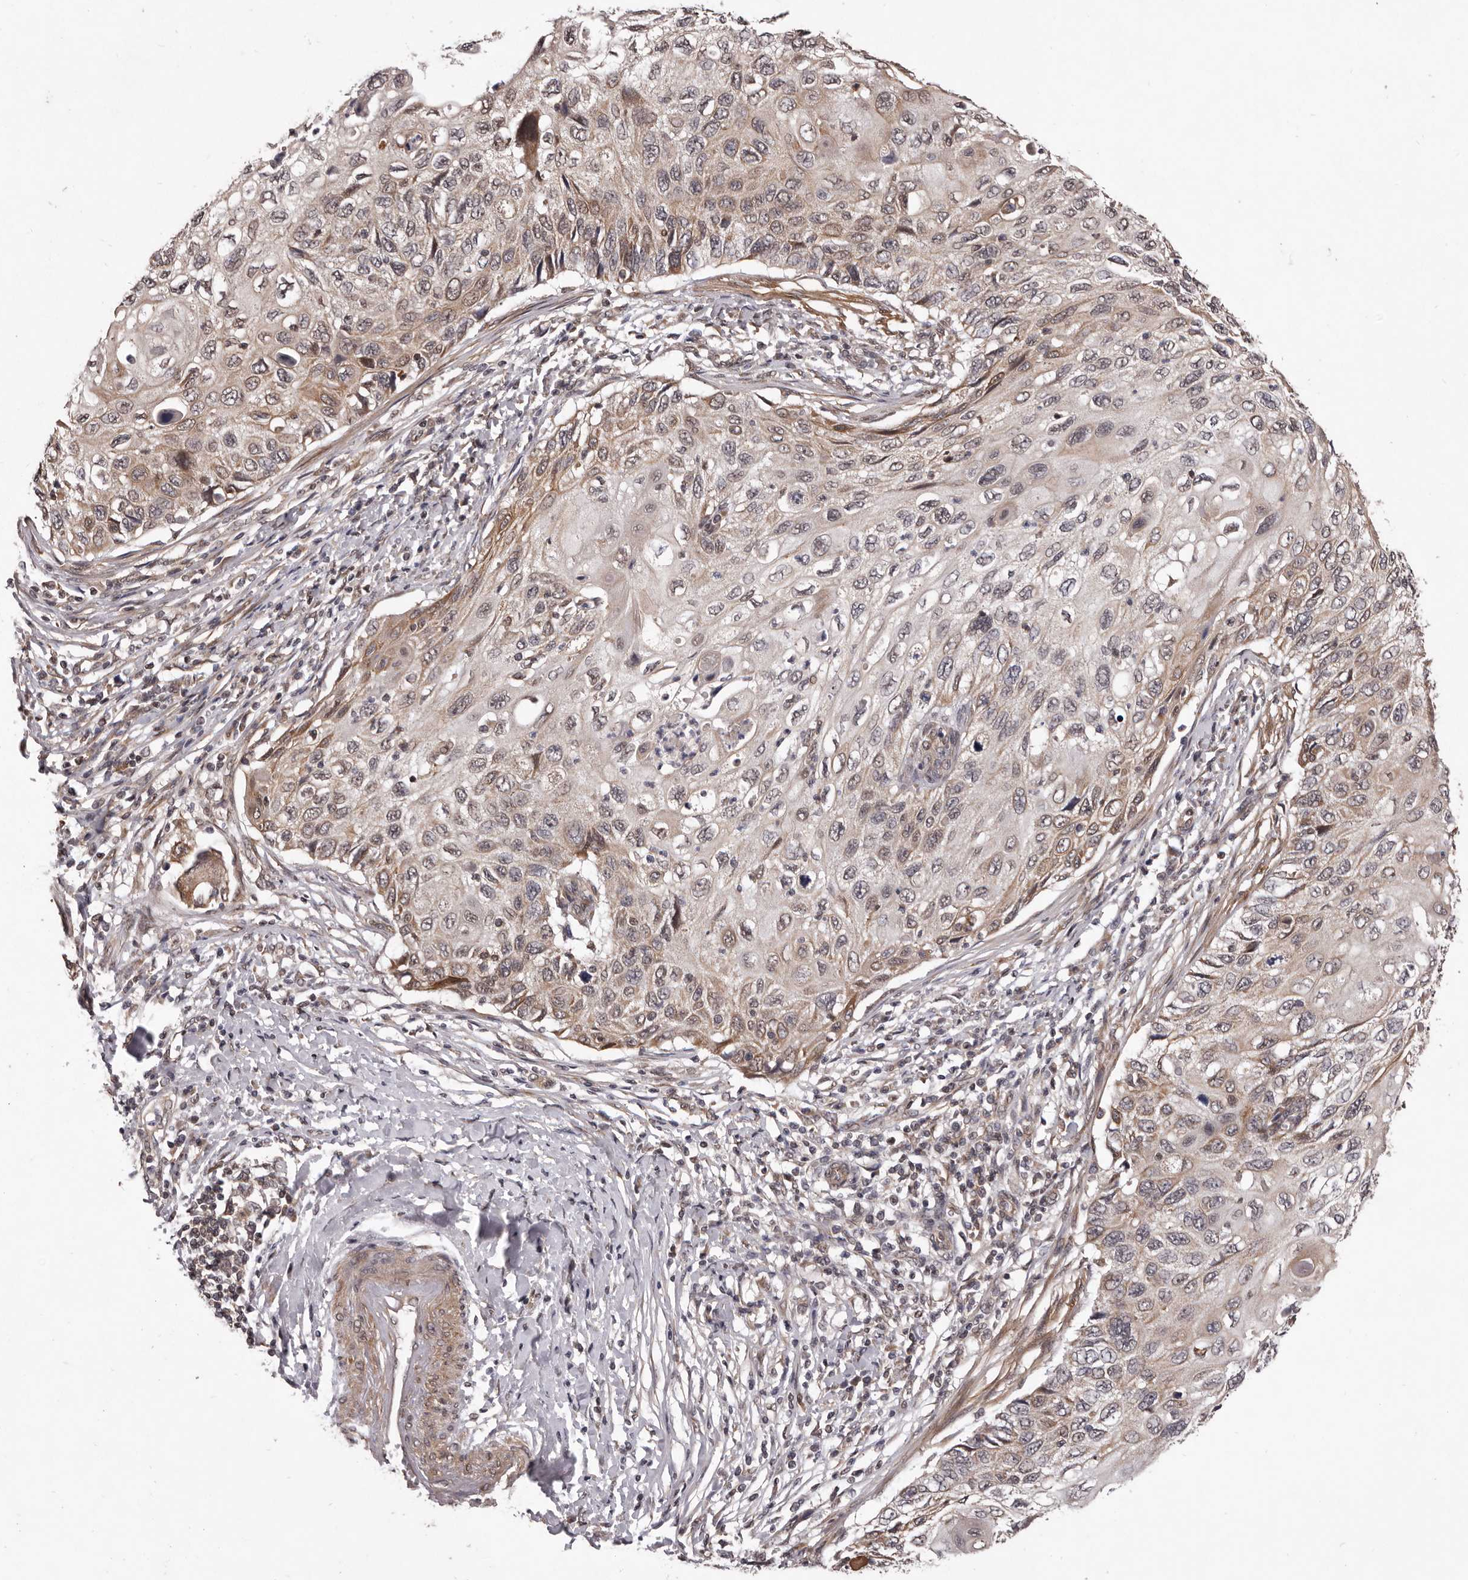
{"staining": {"intensity": "weak", "quantity": "25%-75%", "location": "cytoplasmic/membranous"}, "tissue": "cervical cancer", "cell_type": "Tumor cells", "image_type": "cancer", "snomed": [{"axis": "morphology", "description": "Squamous cell carcinoma, NOS"}, {"axis": "topography", "description": "Cervix"}], "caption": "Cervical cancer (squamous cell carcinoma) tissue exhibits weak cytoplasmic/membranous staining in approximately 25%-75% of tumor cells The staining was performed using DAB to visualize the protein expression in brown, while the nuclei were stained in blue with hematoxylin (Magnification: 20x).", "gene": "CELF3", "patient": {"sex": "female", "age": 70}}